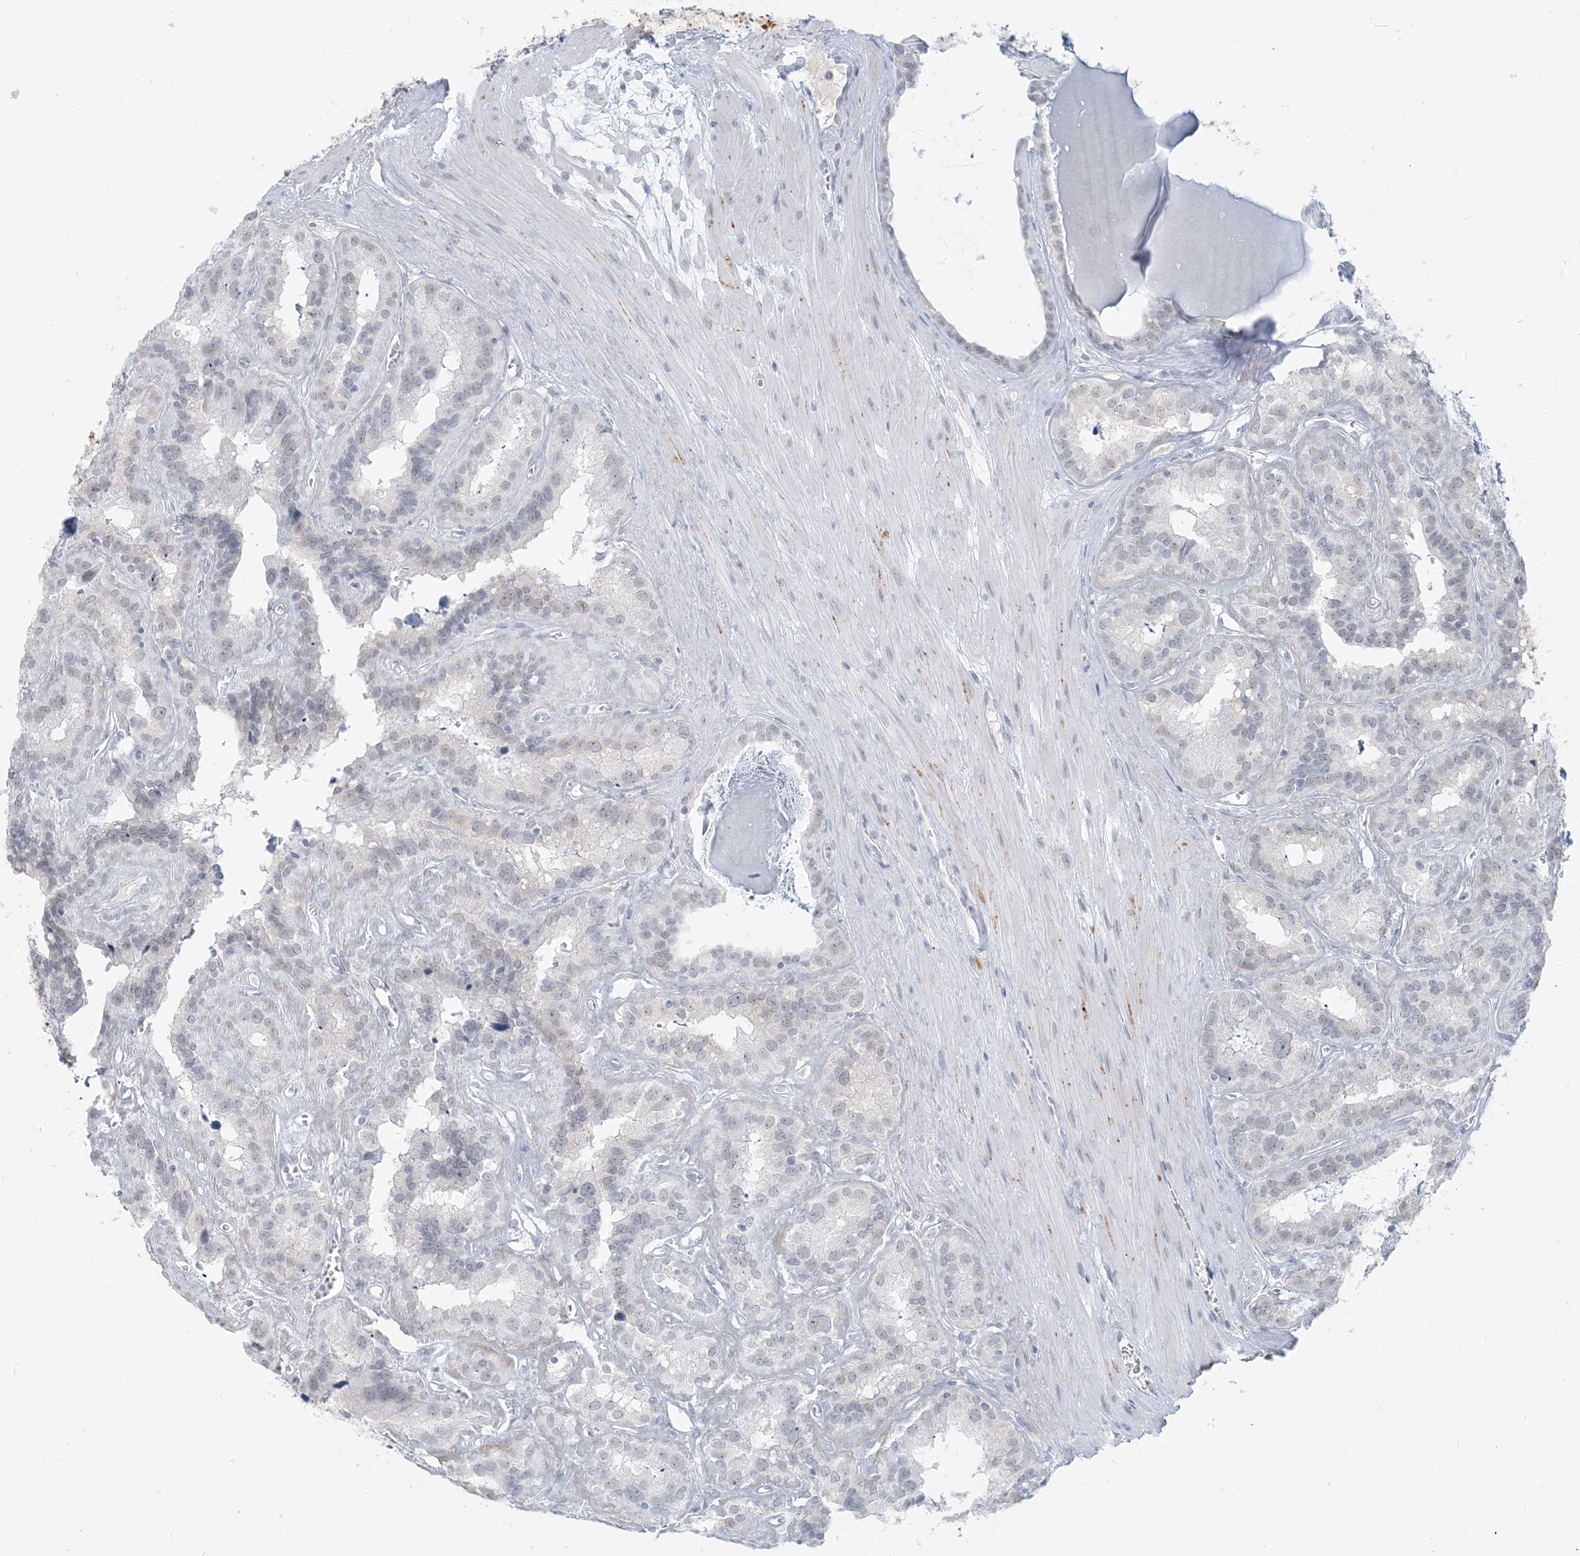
{"staining": {"intensity": "negative", "quantity": "none", "location": "none"}, "tissue": "seminal vesicle", "cell_type": "Glandular cells", "image_type": "normal", "snomed": [{"axis": "morphology", "description": "Normal tissue, NOS"}, {"axis": "topography", "description": "Prostate"}, {"axis": "topography", "description": "Seminal veicle"}], "caption": "Glandular cells show no significant protein positivity in unremarkable seminal vesicle.", "gene": "SCML1", "patient": {"sex": "male", "age": 59}}